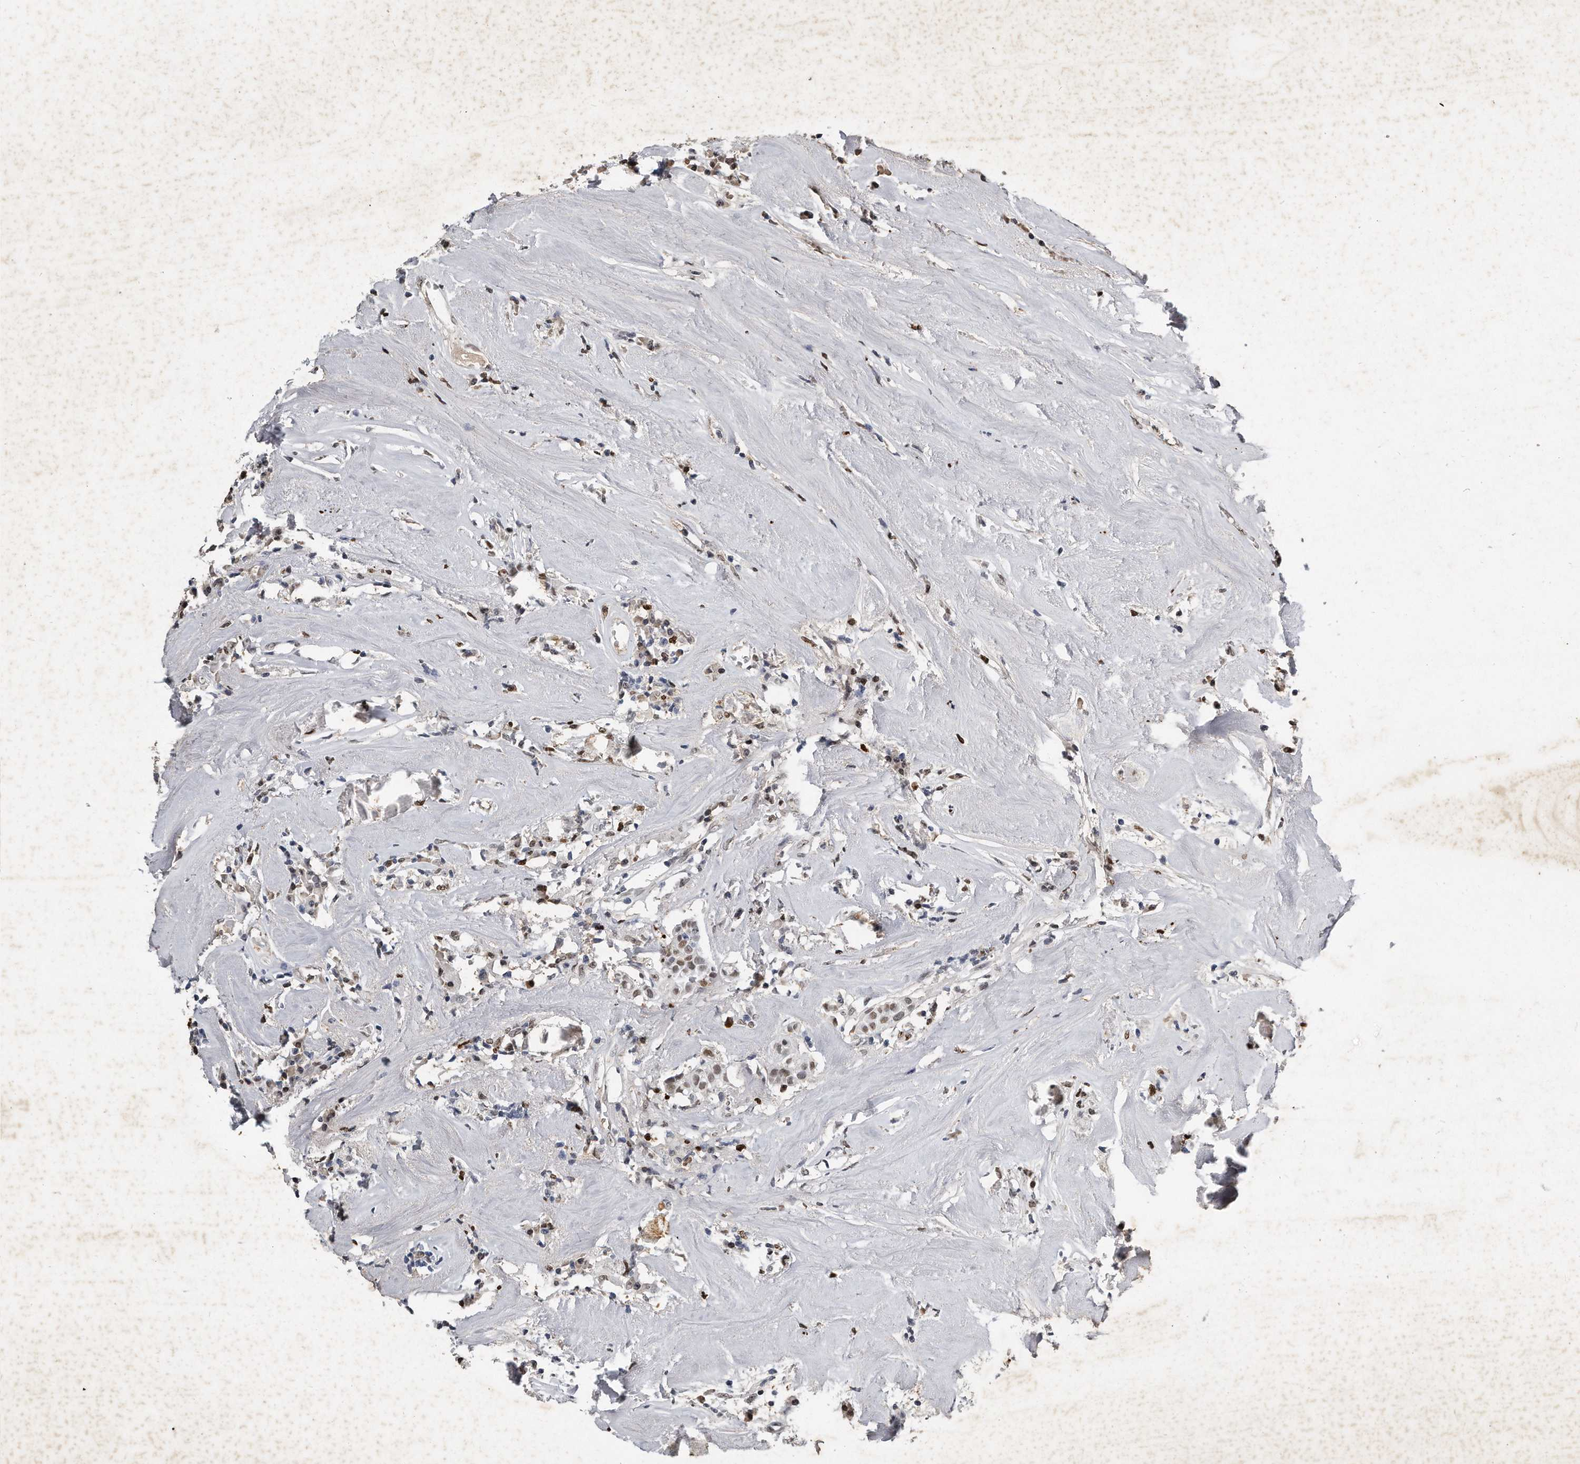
{"staining": {"intensity": "moderate", "quantity": ">75%", "location": "nuclear"}, "tissue": "head and neck cancer", "cell_type": "Tumor cells", "image_type": "cancer", "snomed": [{"axis": "morphology", "description": "Adenocarcinoma, NOS"}, {"axis": "topography", "description": "Salivary gland"}, {"axis": "topography", "description": "Head-Neck"}], "caption": "Tumor cells reveal moderate nuclear expression in about >75% of cells in adenocarcinoma (head and neck).", "gene": "CTBP2", "patient": {"sex": "female", "age": 65}}